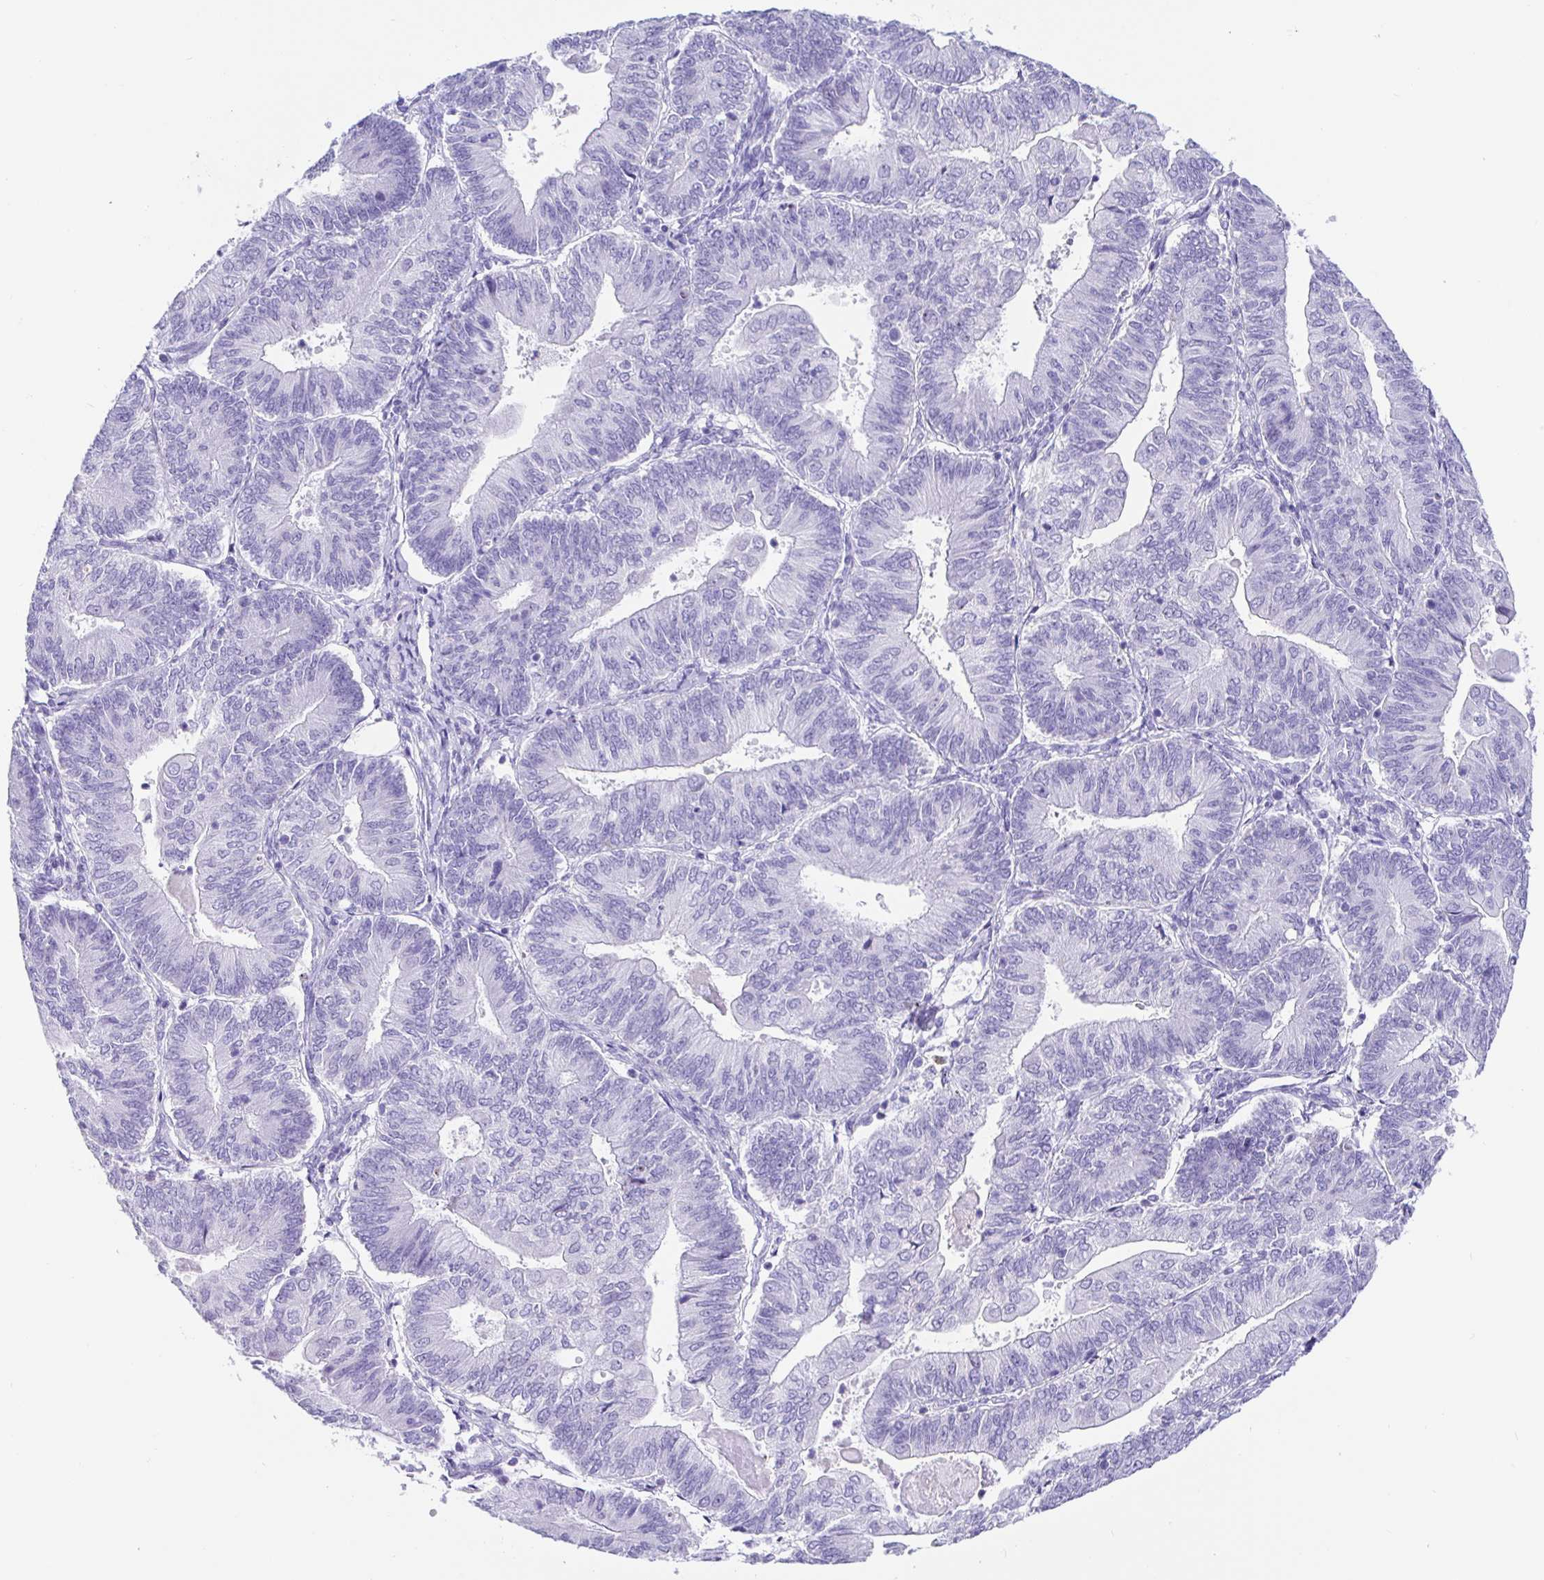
{"staining": {"intensity": "negative", "quantity": "none", "location": "none"}, "tissue": "endometrial cancer", "cell_type": "Tumor cells", "image_type": "cancer", "snomed": [{"axis": "morphology", "description": "Adenocarcinoma, NOS"}, {"axis": "topography", "description": "Endometrium"}], "caption": "This image is of adenocarcinoma (endometrial) stained with IHC to label a protein in brown with the nuclei are counter-stained blue. There is no expression in tumor cells.", "gene": "PRAMEF19", "patient": {"sex": "female", "age": 65}}